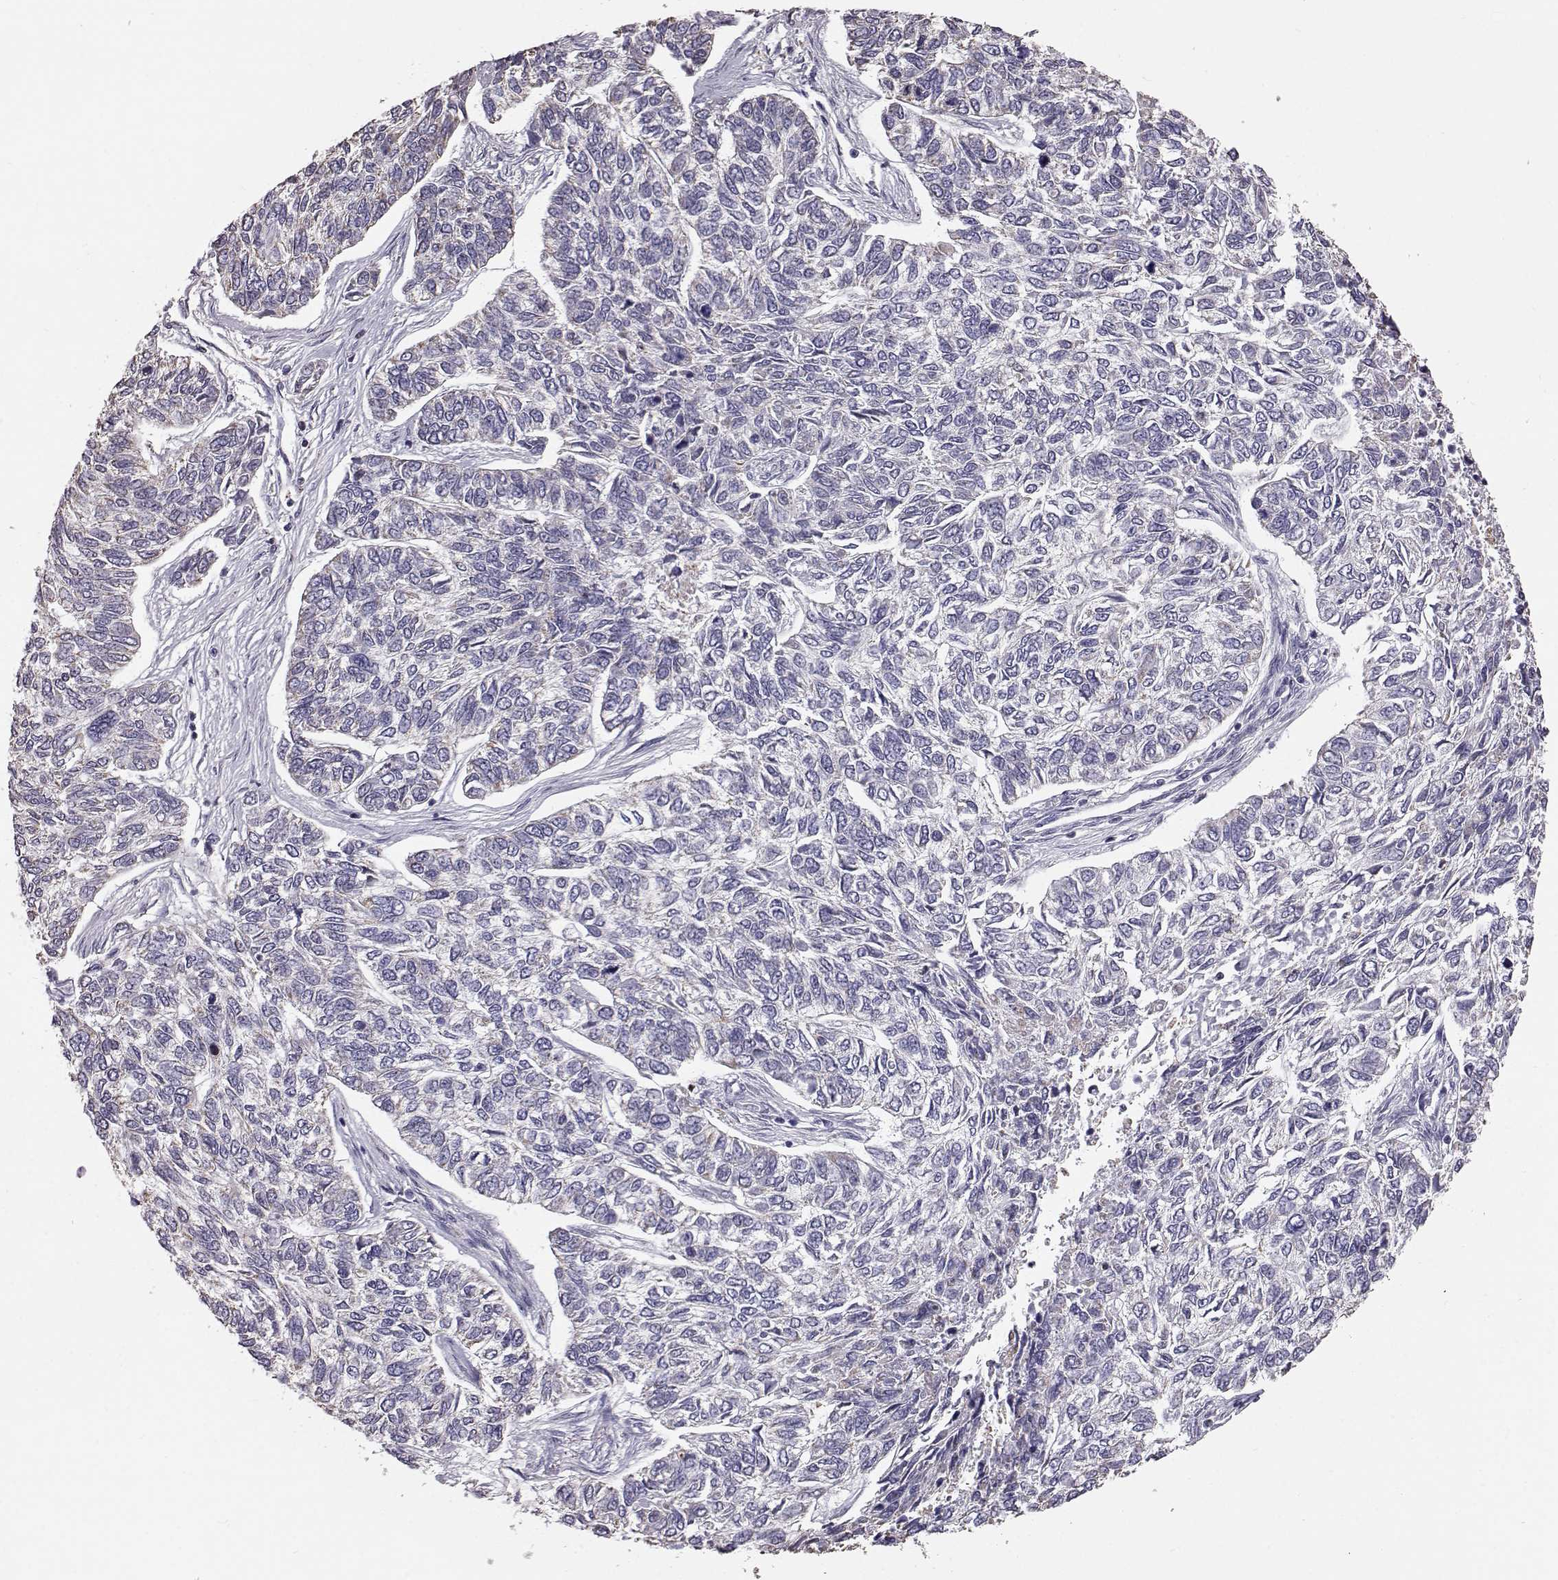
{"staining": {"intensity": "negative", "quantity": "none", "location": "none"}, "tissue": "skin cancer", "cell_type": "Tumor cells", "image_type": "cancer", "snomed": [{"axis": "morphology", "description": "Basal cell carcinoma"}, {"axis": "topography", "description": "Skin"}], "caption": "This is a histopathology image of immunohistochemistry (IHC) staining of basal cell carcinoma (skin), which shows no staining in tumor cells. (Brightfield microscopy of DAB (3,3'-diaminobenzidine) immunohistochemistry at high magnification).", "gene": "ALDH3A1", "patient": {"sex": "female", "age": 65}}